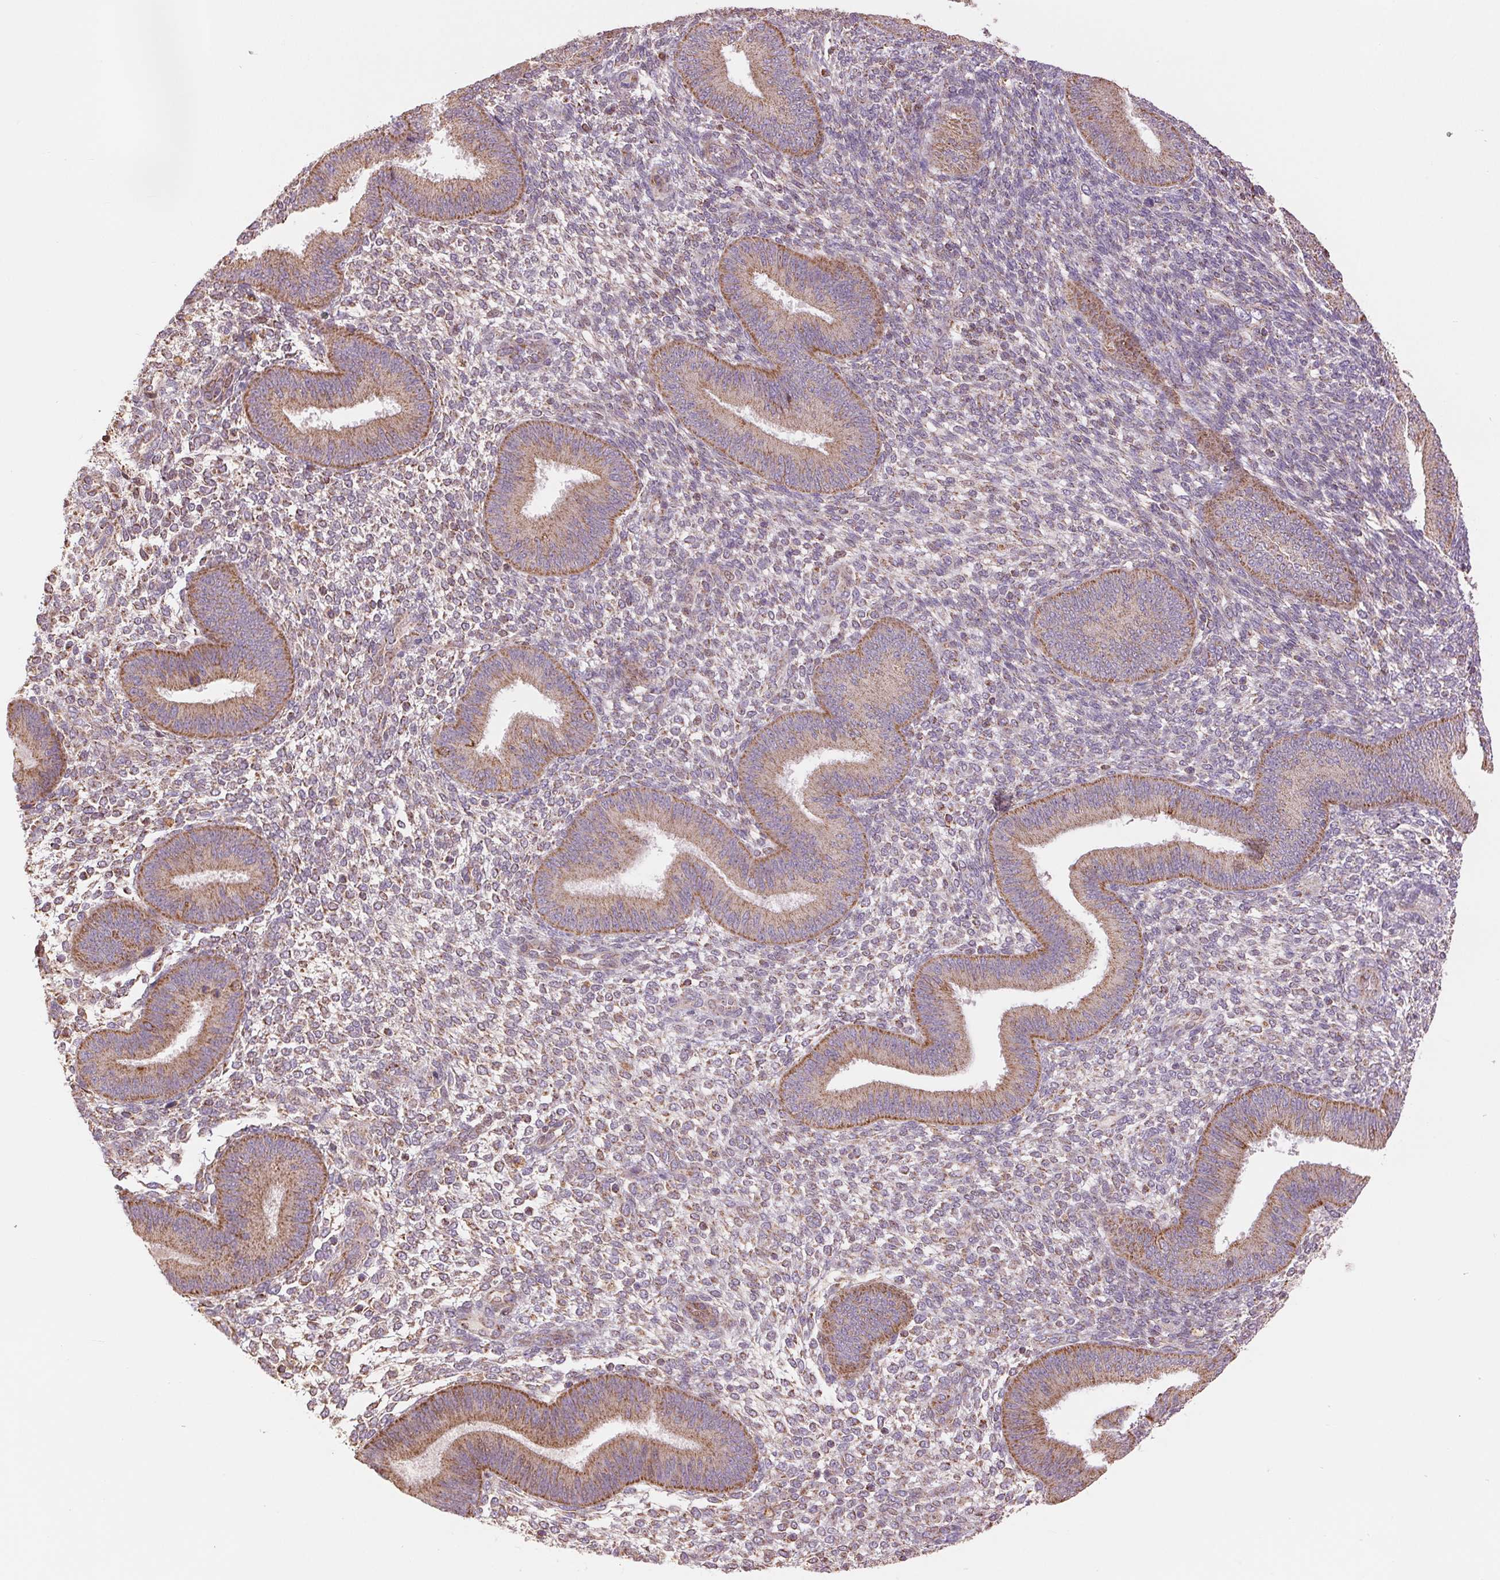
{"staining": {"intensity": "weak", "quantity": "25%-75%", "location": "cytoplasmic/membranous"}, "tissue": "endometrium", "cell_type": "Cells in endometrial stroma", "image_type": "normal", "snomed": [{"axis": "morphology", "description": "Normal tissue, NOS"}, {"axis": "topography", "description": "Endometrium"}], "caption": "Immunohistochemical staining of normal human endometrium reveals low levels of weak cytoplasmic/membranous positivity in approximately 25%-75% of cells in endometrial stroma.", "gene": "DGUOK", "patient": {"sex": "female", "age": 39}}